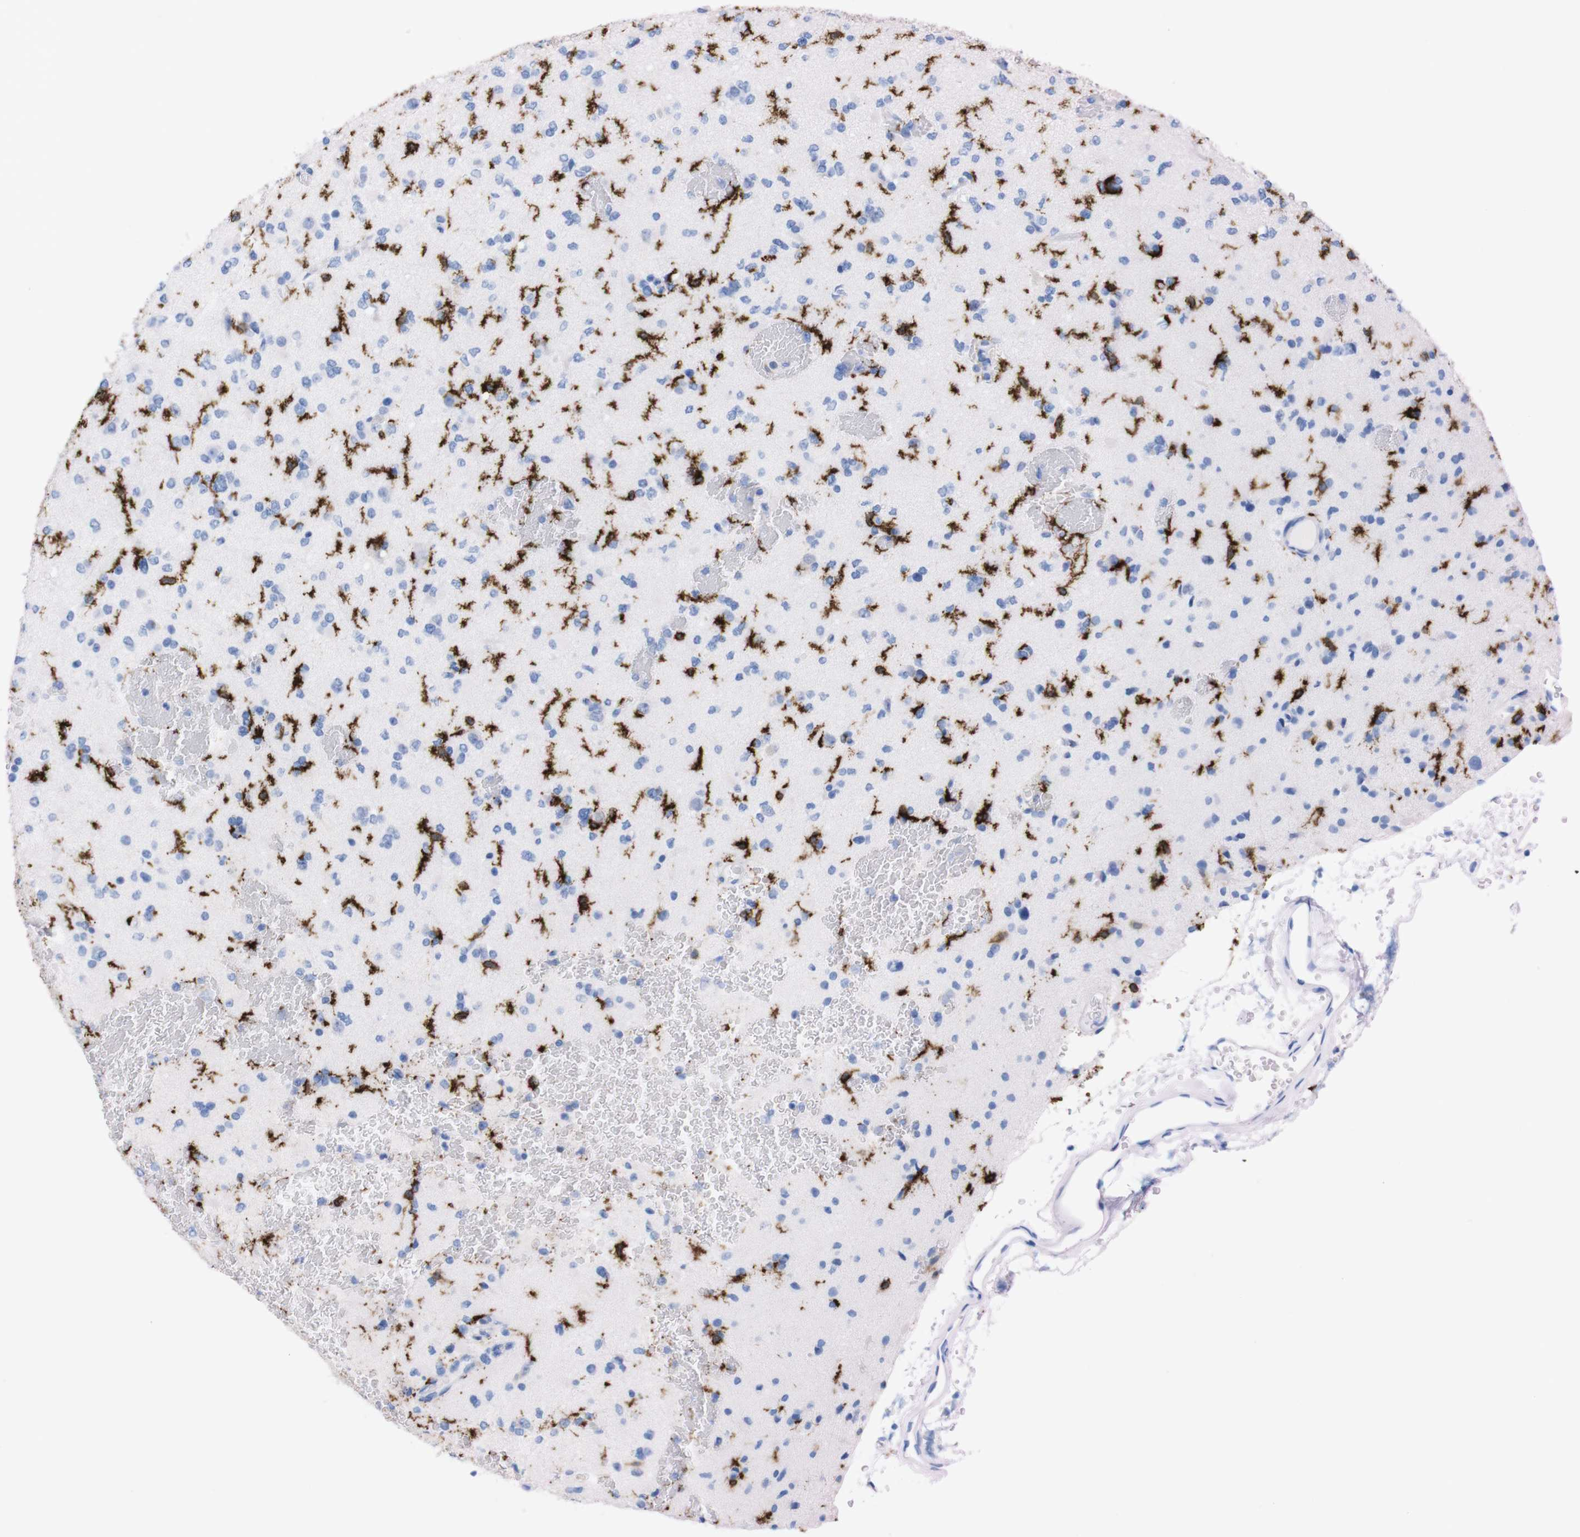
{"staining": {"intensity": "negative", "quantity": "none", "location": "none"}, "tissue": "glioma", "cell_type": "Tumor cells", "image_type": "cancer", "snomed": [{"axis": "morphology", "description": "Glioma, malignant, Low grade"}, {"axis": "topography", "description": "Brain"}], "caption": "IHC photomicrograph of neoplastic tissue: human low-grade glioma (malignant) stained with DAB (3,3'-diaminobenzidine) exhibits no significant protein positivity in tumor cells. (Brightfield microscopy of DAB immunohistochemistry (IHC) at high magnification).", "gene": "P2RY12", "patient": {"sex": "female", "age": 22}}